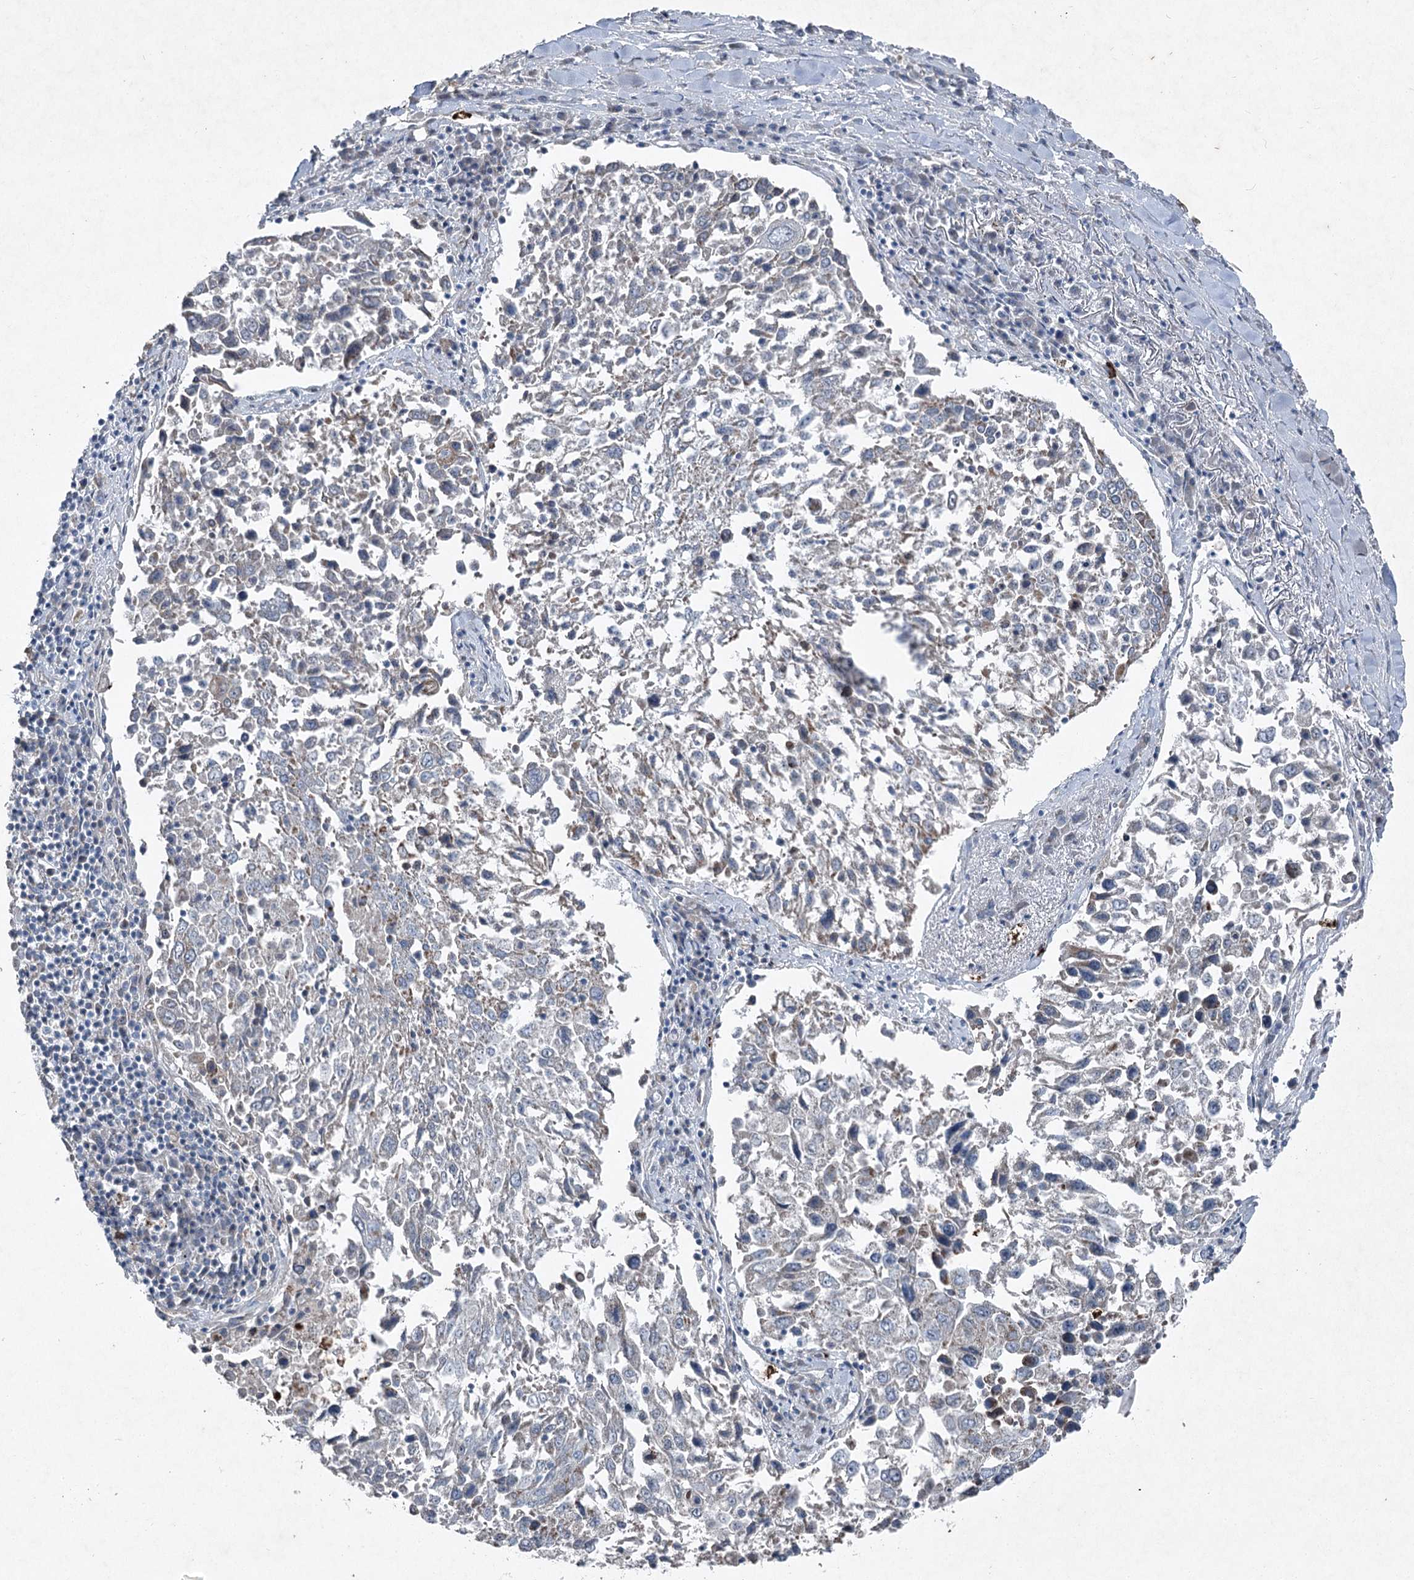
{"staining": {"intensity": "negative", "quantity": "none", "location": "none"}, "tissue": "lung cancer", "cell_type": "Tumor cells", "image_type": "cancer", "snomed": [{"axis": "morphology", "description": "Squamous cell carcinoma, NOS"}, {"axis": "topography", "description": "Lung"}], "caption": "Immunohistochemical staining of lung cancer (squamous cell carcinoma) demonstrates no significant expression in tumor cells. Brightfield microscopy of immunohistochemistry (IHC) stained with DAB (3,3'-diaminobenzidine) (brown) and hematoxylin (blue), captured at high magnification.", "gene": "PLA2G12A", "patient": {"sex": "male", "age": 65}}